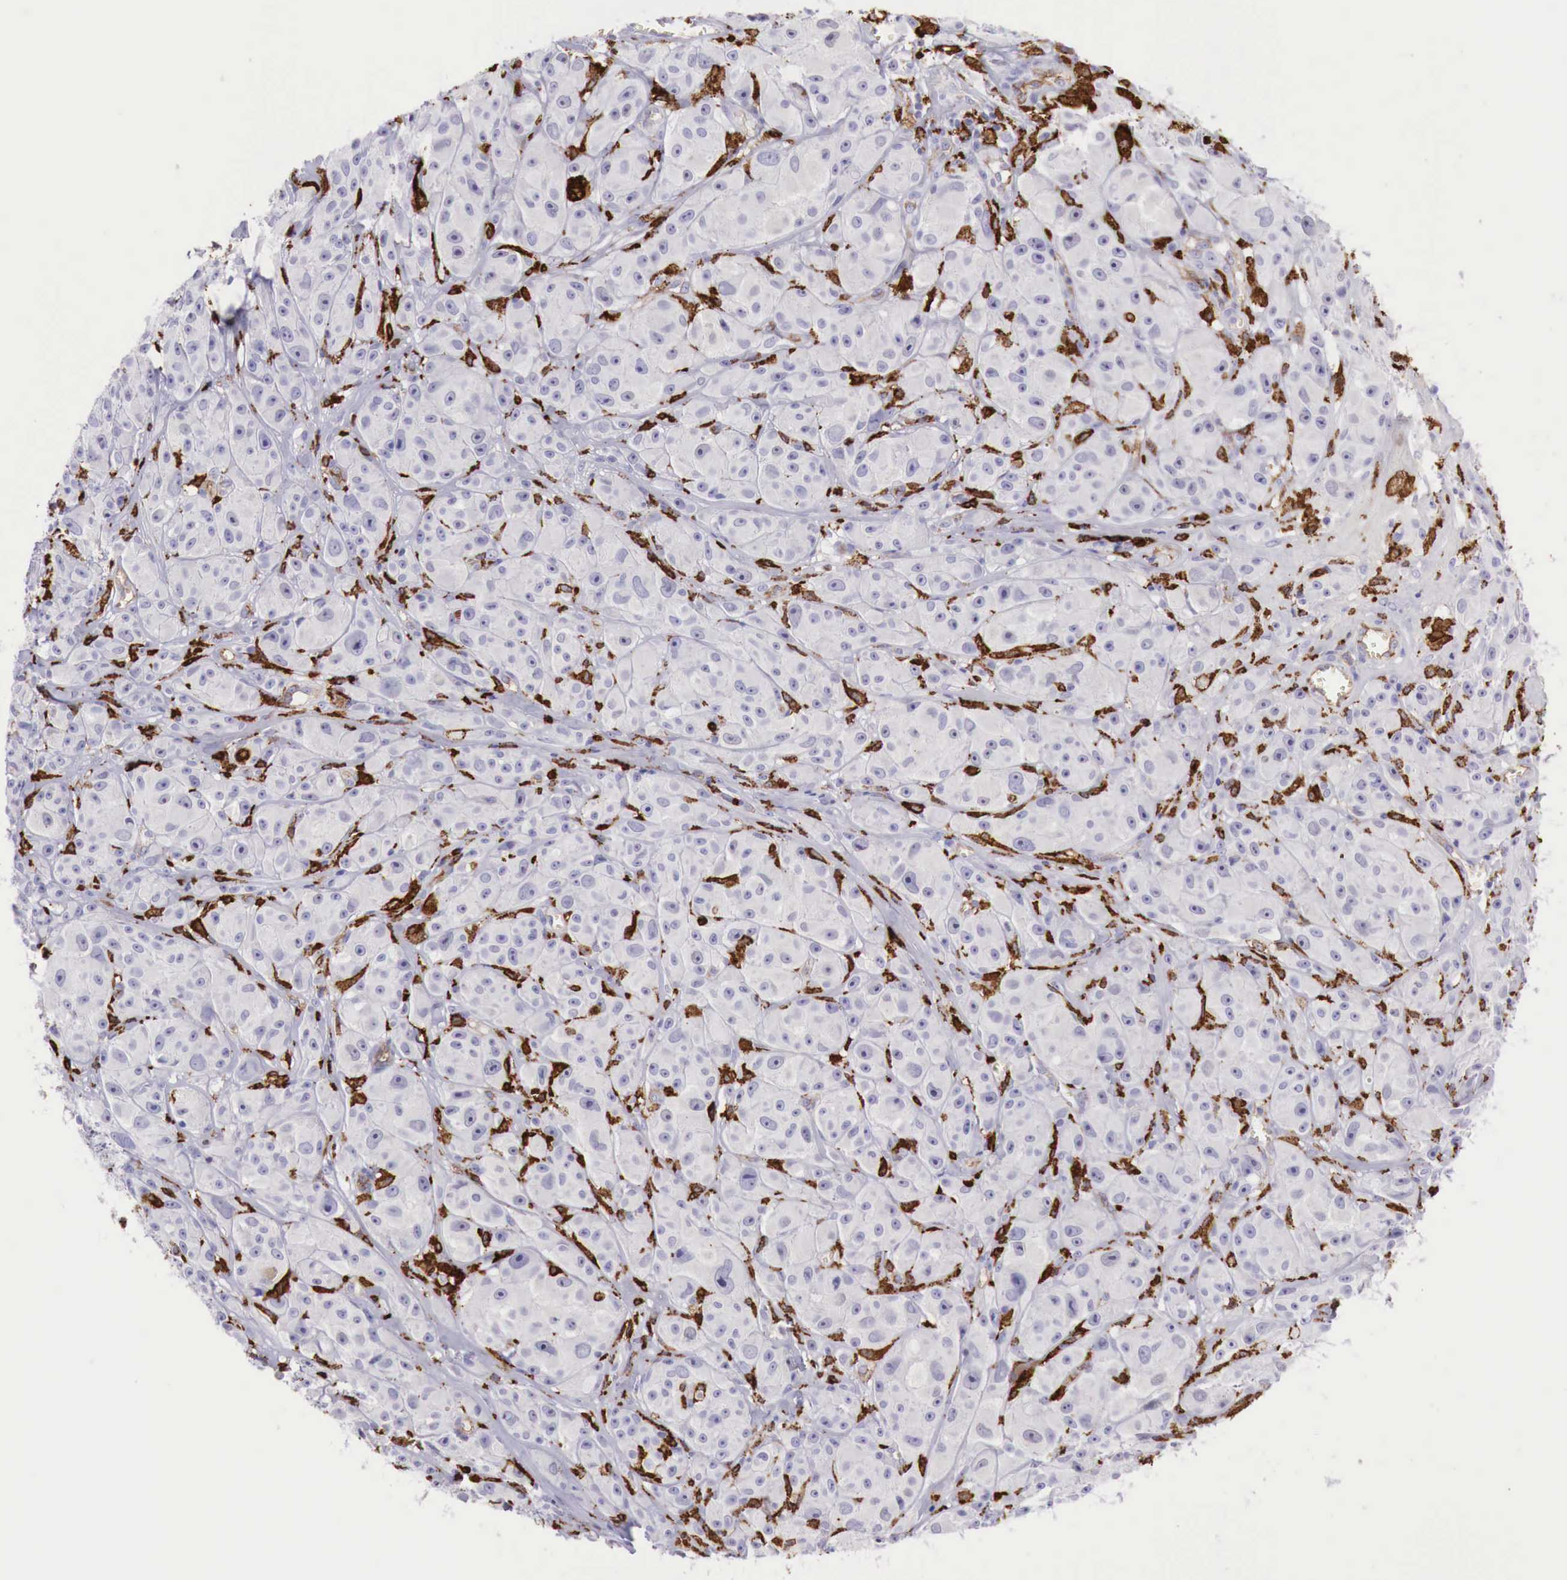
{"staining": {"intensity": "negative", "quantity": "none", "location": "none"}, "tissue": "melanoma", "cell_type": "Tumor cells", "image_type": "cancer", "snomed": [{"axis": "morphology", "description": "Malignant melanoma, NOS"}, {"axis": "topography", "description": "Skin"}], "caption": "The photomicrograph reveals no staining of tumor cells in malignant melanoma.", "gene": "MSR1", "patient": {"sex": "male", "age": 56}}